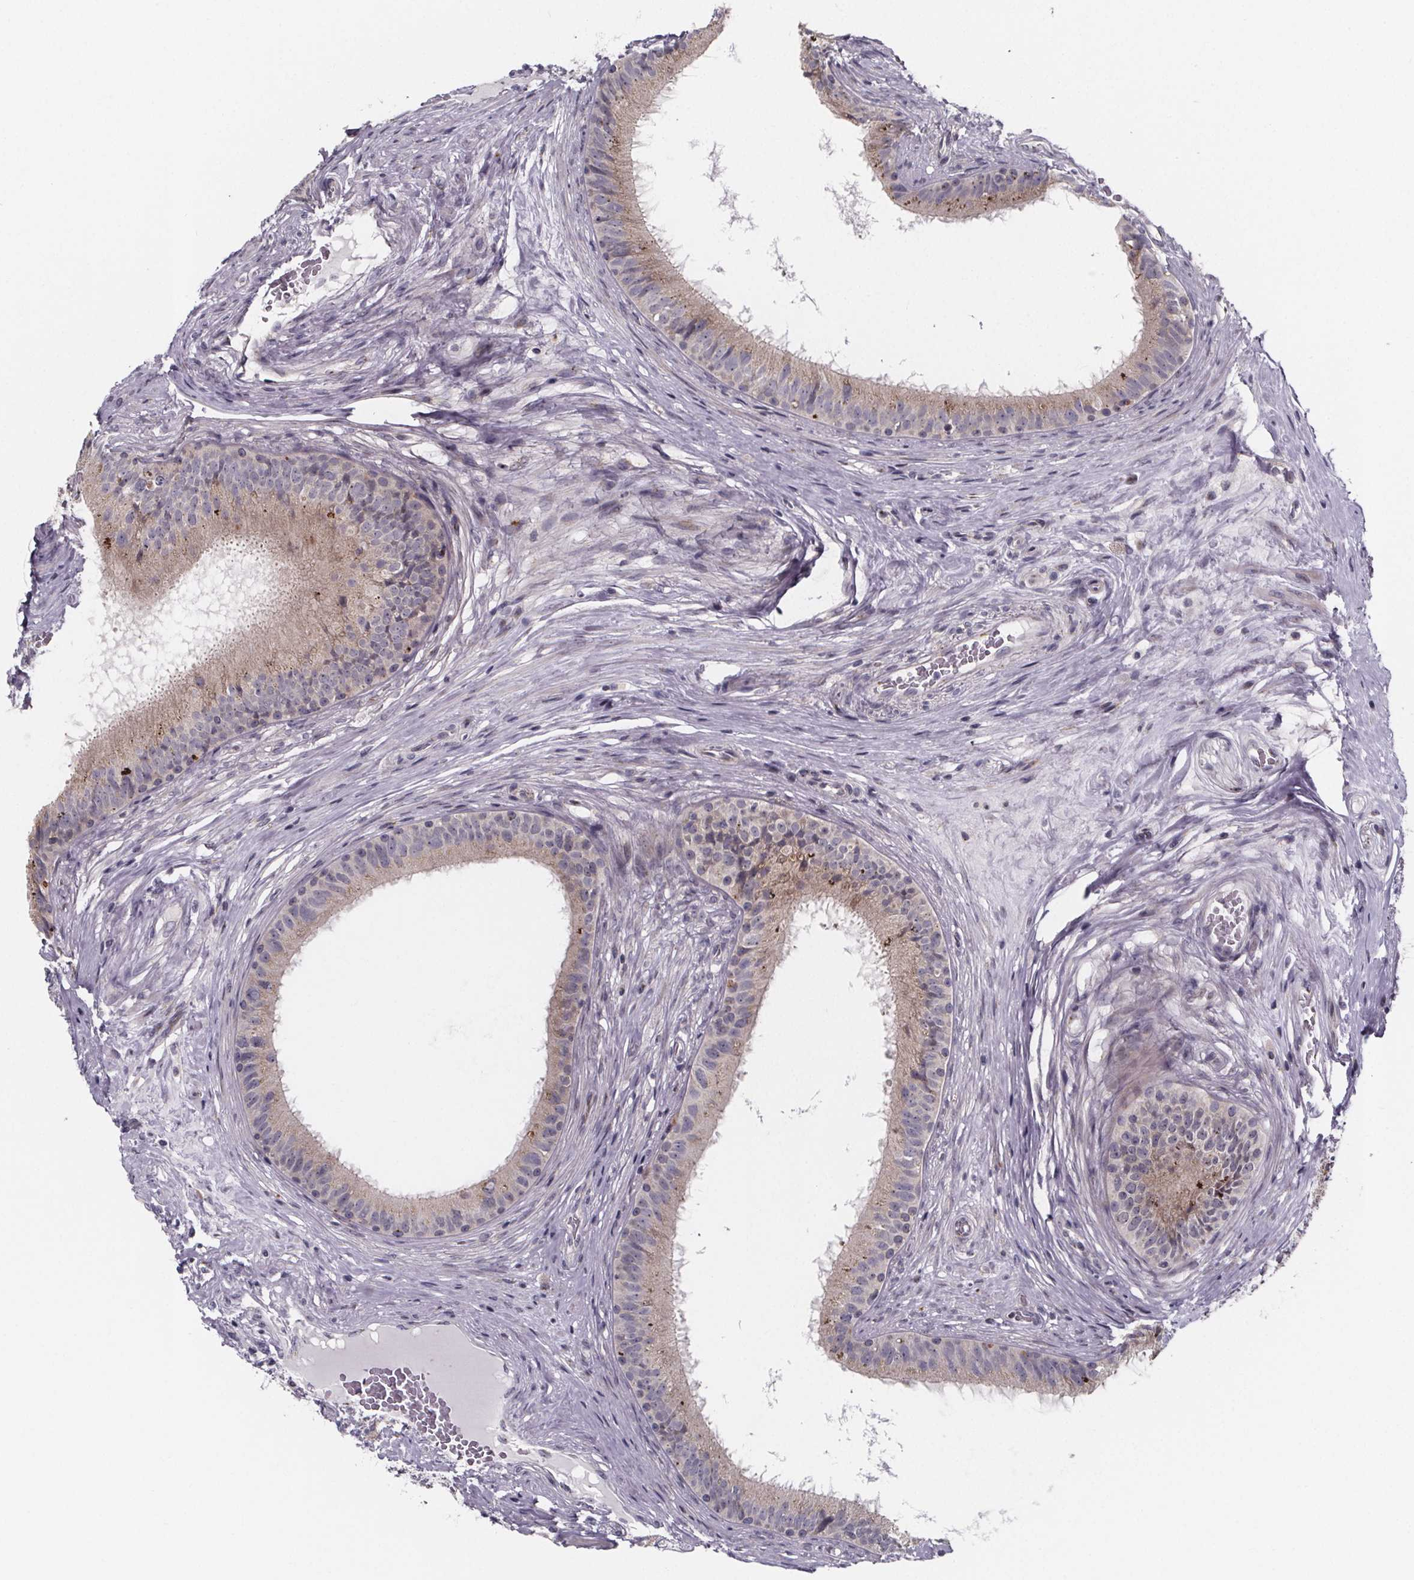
{"staining": {"intensity": "weak", "quantity": "25%-75%", "location": "cytoplasmic/membranous"}, "tissue": "epididymis", "cell_type": "Glandular cells", "image_type": "normal", "snomed": [{"axis": "morphology", "description": "Normal tissue, NOS"}, {"axis": "topography", "description": "Epididymis"}], "caption": "IHC image of unremarkable epididymis: human epididymis stained using IHC exhibits low levels of weak protein expression localized specifically in the cytoplasmic/membranous of glandular cells, appearing as a cytoplasmic/membranous brown color.", "gene": "NDST1", "patient": {"sex": "male", "age": 59}}